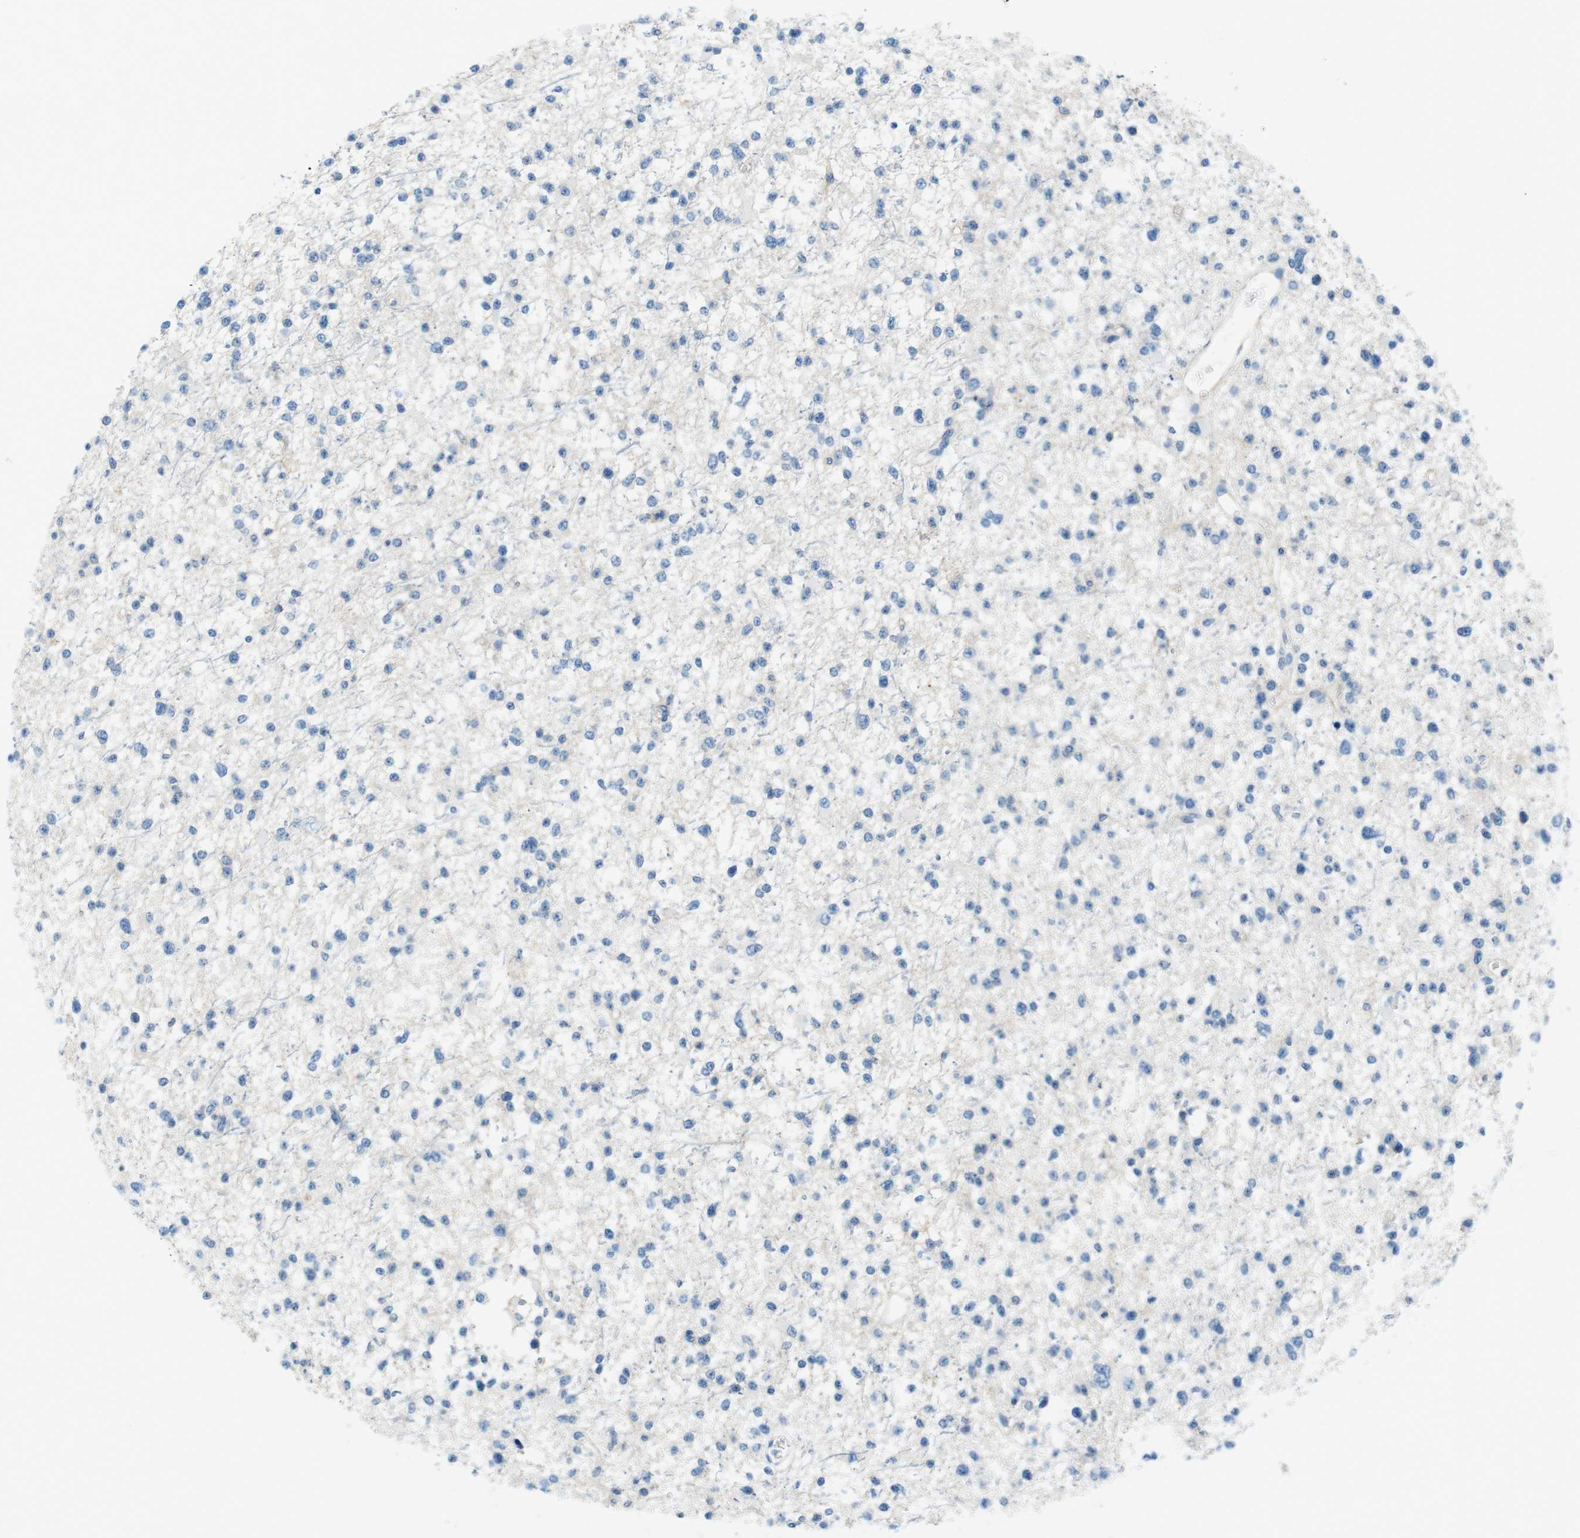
{"staining": {"intensity": "negative", "quantity": "none", "location": "none"}, "tissue": "glioma", "cell_type": "Tumor cells", "image_type": "cancer", "snomed": [{"axis": "morphology", "description": "Glioma, malignant, Low grade"}, {"axis": "topography", "description": "Brain"}], "caption": "High power microscopy image of an immunohistochemistry (IHC) photomicrograph of glioma, revealing no significant staining in tumor cells.", "gene": "SLC6A6", "patient": {"sex": "female", "age": 22}}